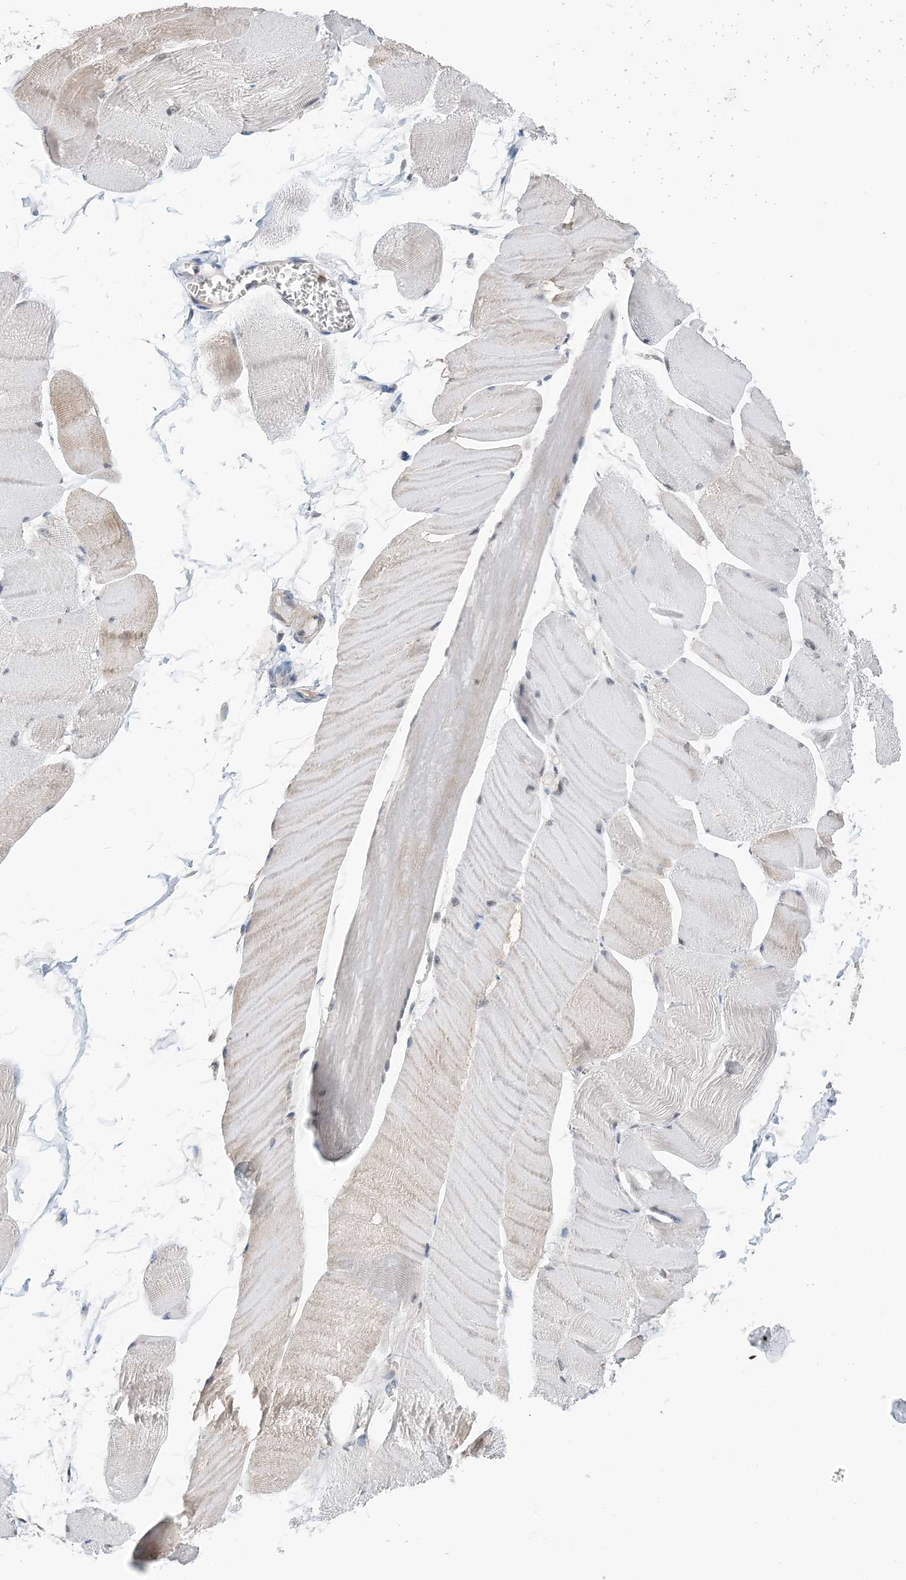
{"staining": {"intensity": "negative", "quantity": "none", "location": "none"}, "tissue": "skeletal muscle", "cell_type": "Myocytes", "image_type": "normal", "snomed": [{"axis": "morphology", "description": "Normal tissue, NOS"}, {"axis": "morphology", "description": "Basal cell carcinoma"}, {"axis": "topography", "description": "Skeletal muscle"}], "caption": "IHC histopathology image of benign skeletal muscle: human skeletal muscle stained with DAB (3,3'-diaminobenzidine) exhibits no significant protein positivity in myocytes.", "gene": "EHBP1", "patient": {"sex": "female", "age": 64}}